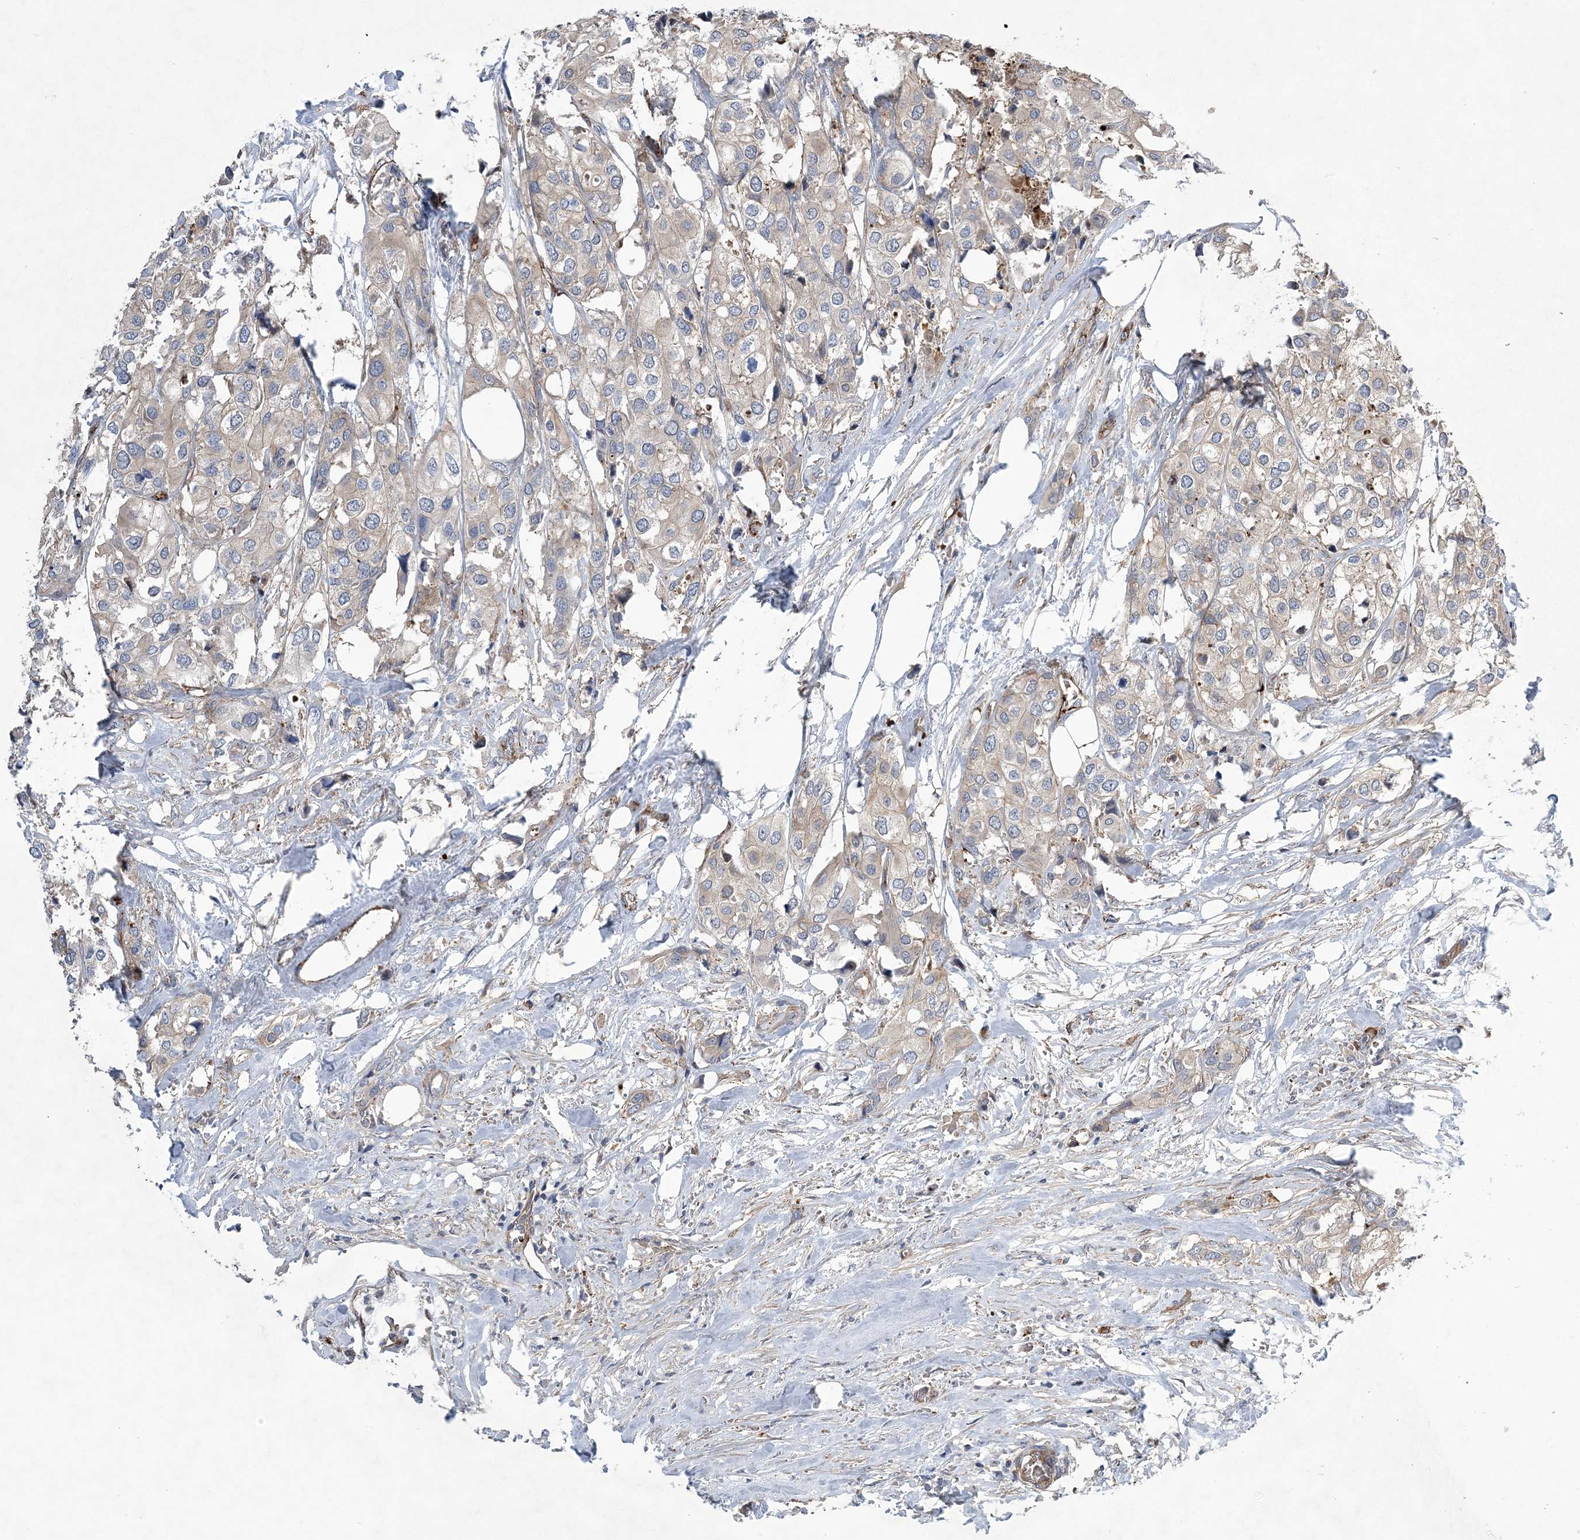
{"staining": {"intensity": "weak", "quantity": "<25%", "location": "cytoplasmic/membranous"}, "tissue": "urothelial cancer", "cell_type": "Tumor cells", "image_type": "cancer", "snomed": [{"axis": "morphology", "description": "Urothelial carcinoma, High grade"}, {"axis": "topography", "description": "Urinary bladder"}], "caption": "A high-resolution micrograph shows immunohistochemistry (IHC) staining of urothelial cancer, which displays no significant expression in tumor cells.", "gene": "CALN1", "patient": {"sex": "male", "age": 64}}